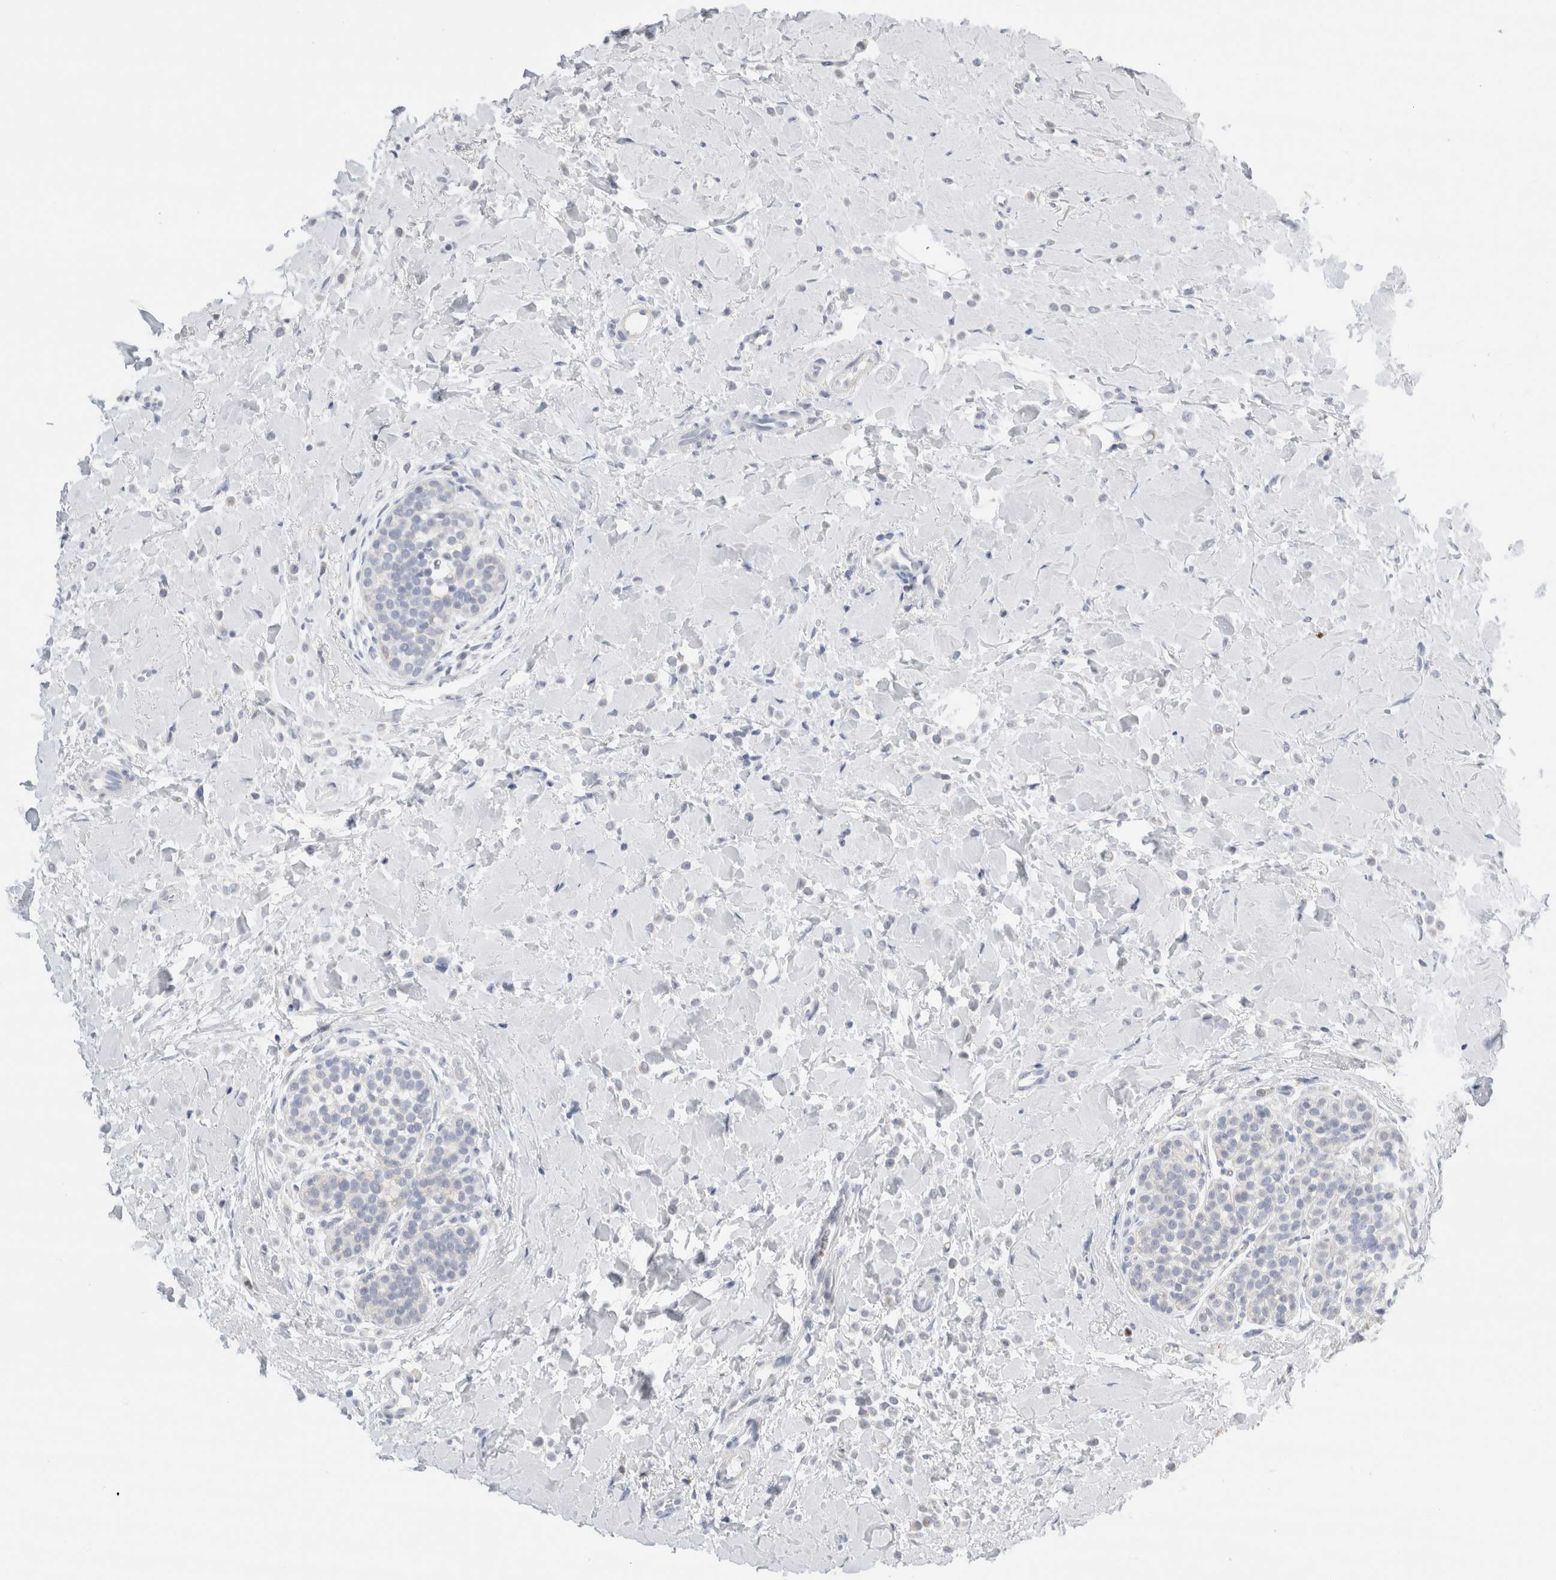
{"staining": {"intensity": "negative", "quantity": "none", "location": "none"}, "tissue": "breast cancer", "cell_type": "Tumor cells", "image_type": "cancer", "snomed": [{"axis": "morphology", "description": "Normal tissue, NOS"}, {"axis": "morphology", "description": "Lobular carcinoma"}, {"axis": "topography", "description": "Breast"}], "caption": "There is no significant positivity in tumor cells of lobular carcinoma (breast).", "gene": "ADAM30", "patient": {"sex": "female", "age": 50}}